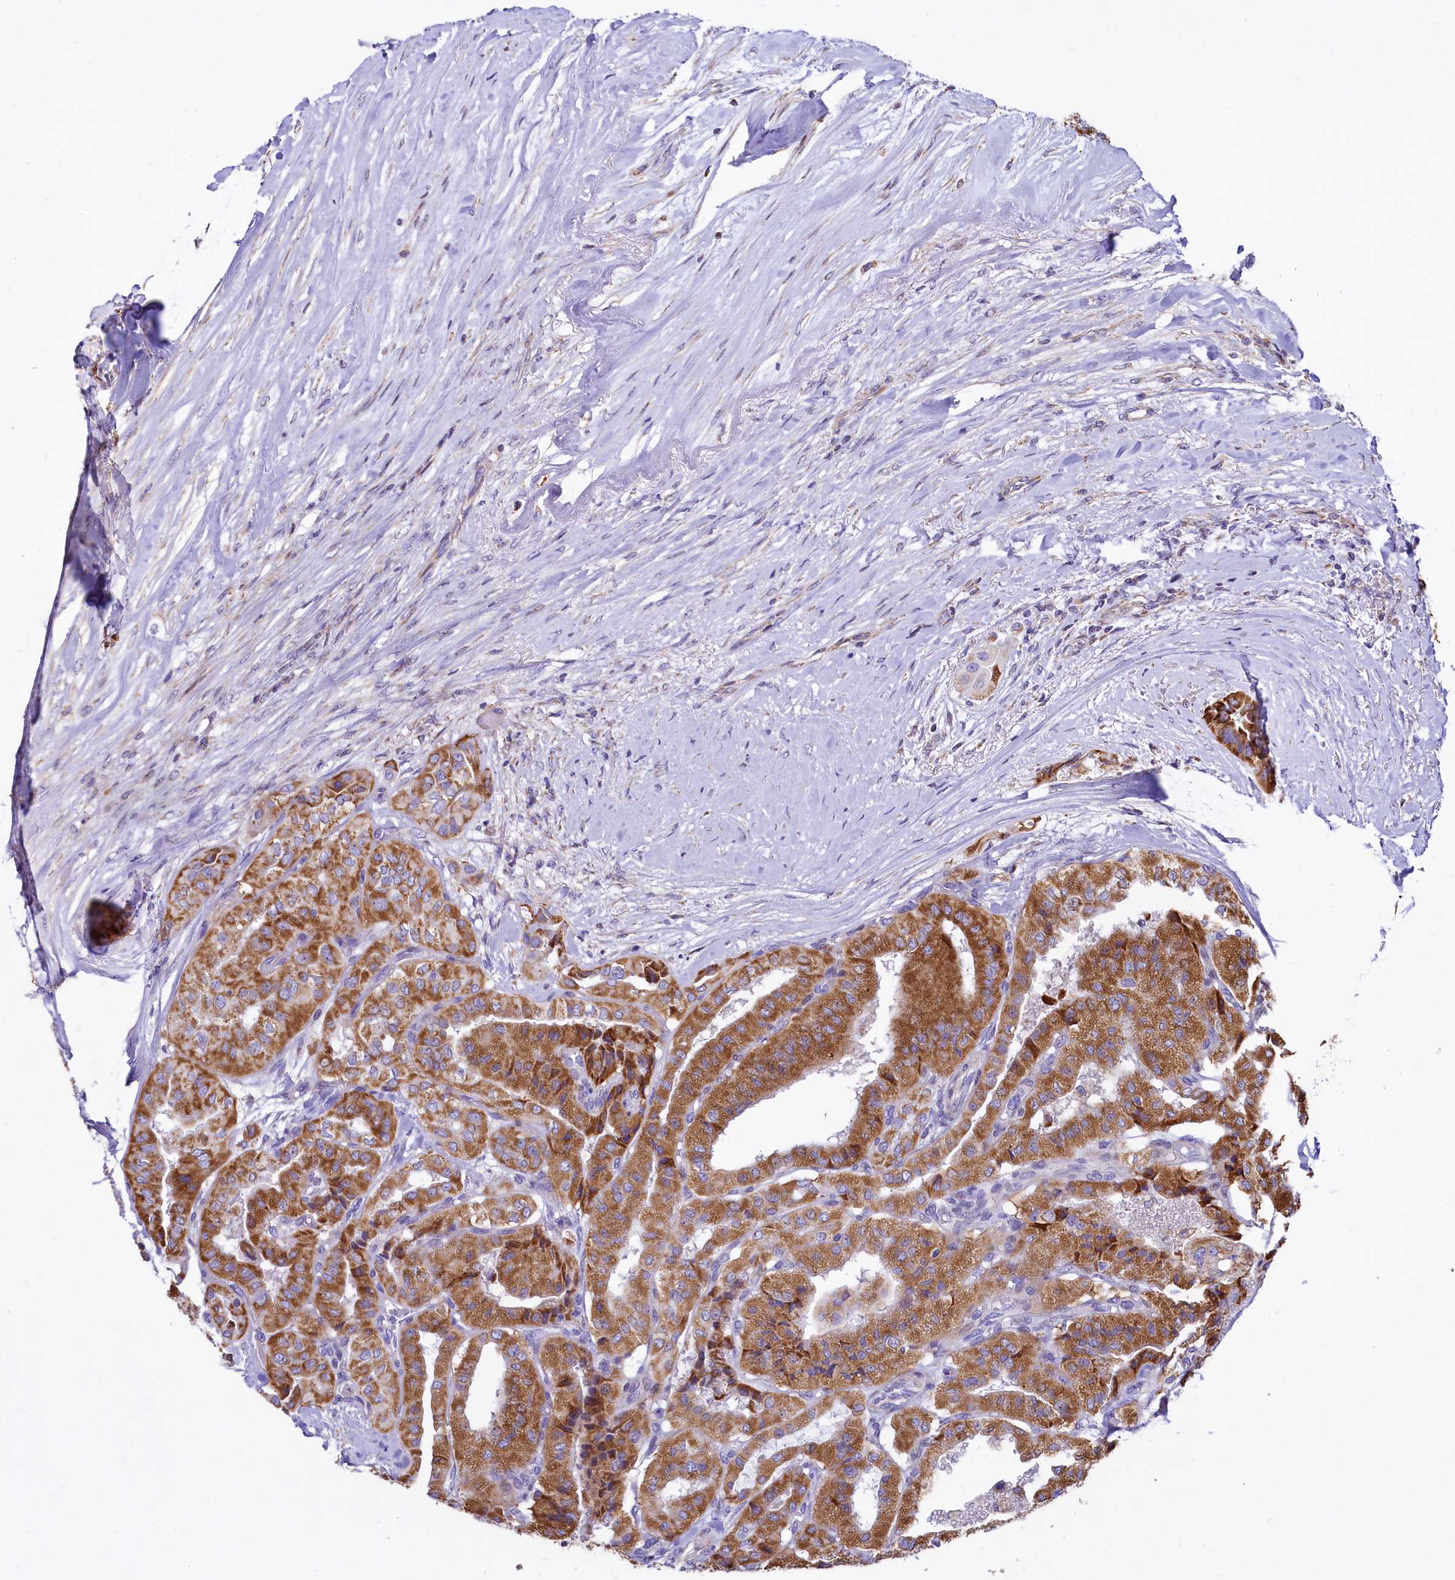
{"staining": {"intensity": "moderate", "quantity": ">75%", "location": "cytoplasmic/membranous"}, "tissue": "thyroid cancer", "cell_type": "Tumor cells", "image_type": "cancer", "snomed": [{"axis": "morphology", "description": "Papillary adenocarcinoma, NOS"}, {"axis": "topography", "description": "Thyroid gland"}], "caption": "Immunohistochemistry of papillary adenocarcinoma (thyroid) demonstrates medium levels of moderate cytoplasmic/membranous staining in approximately >75% of tumor cells.", "gene": "VWCE", "patient": {"sex": "female", "age": 59}}